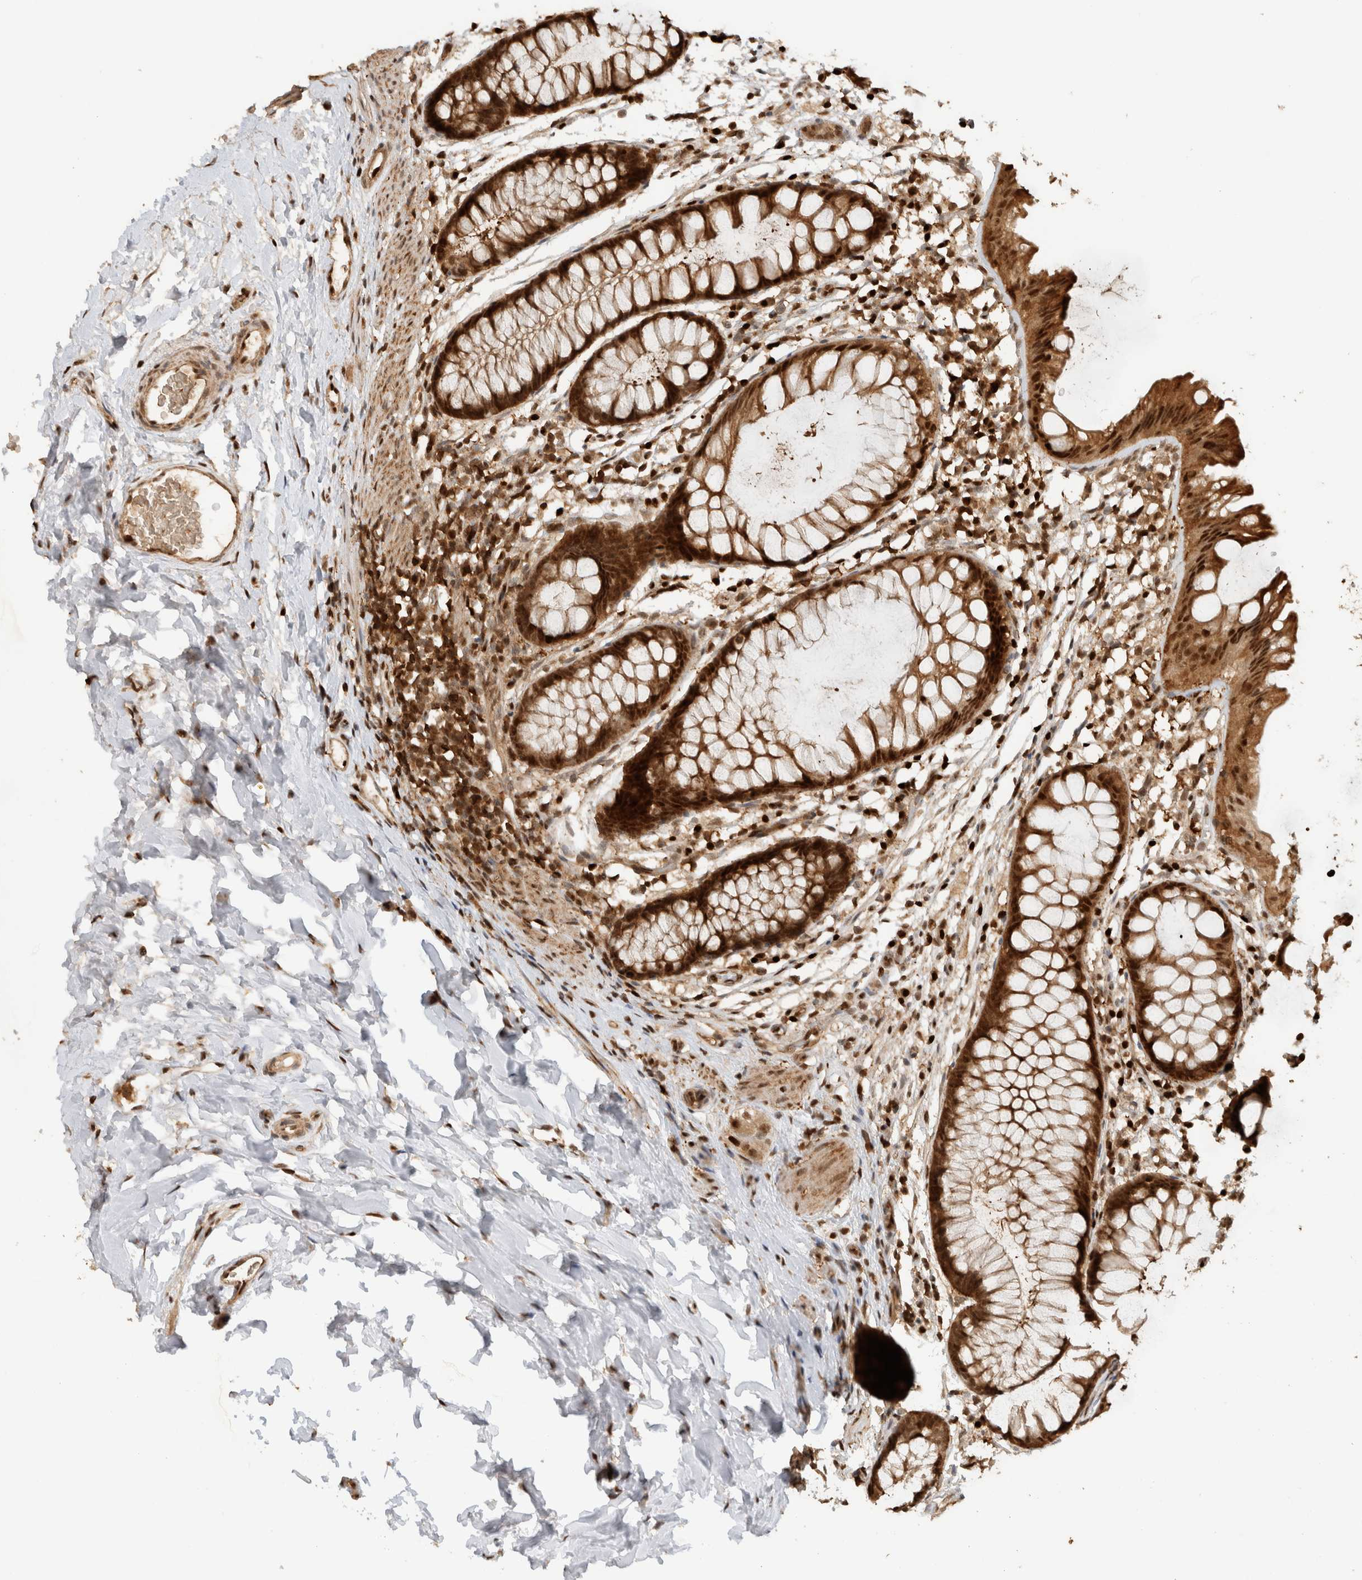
{"staining": {"intensity": "moderate", "quantity": ">75%", "location": "cytoplasmic/membranous,nuclear"}, "tissue": "colon", "cell_type": "Endothelial cells", "image_type": "normal", "snomed": [{"axis": "morphology", "description": "Normal tissue, NOS"}, {"axis": "topography", "description": "Colon"}], "caption": "Immunohistochemical staining of unremarkable human colon reveals >75% levels of moderate cytoplasmic/membranous,nuclear protein positivity in approximately >75% of endothelial cells. The staining is performed using DAB brown chromogen to label protein expression. The nuclei are counter-stained blue using hematoxylin.", "gene": "SNRNP40", "patient": {"sex": "female", "age": 62}}